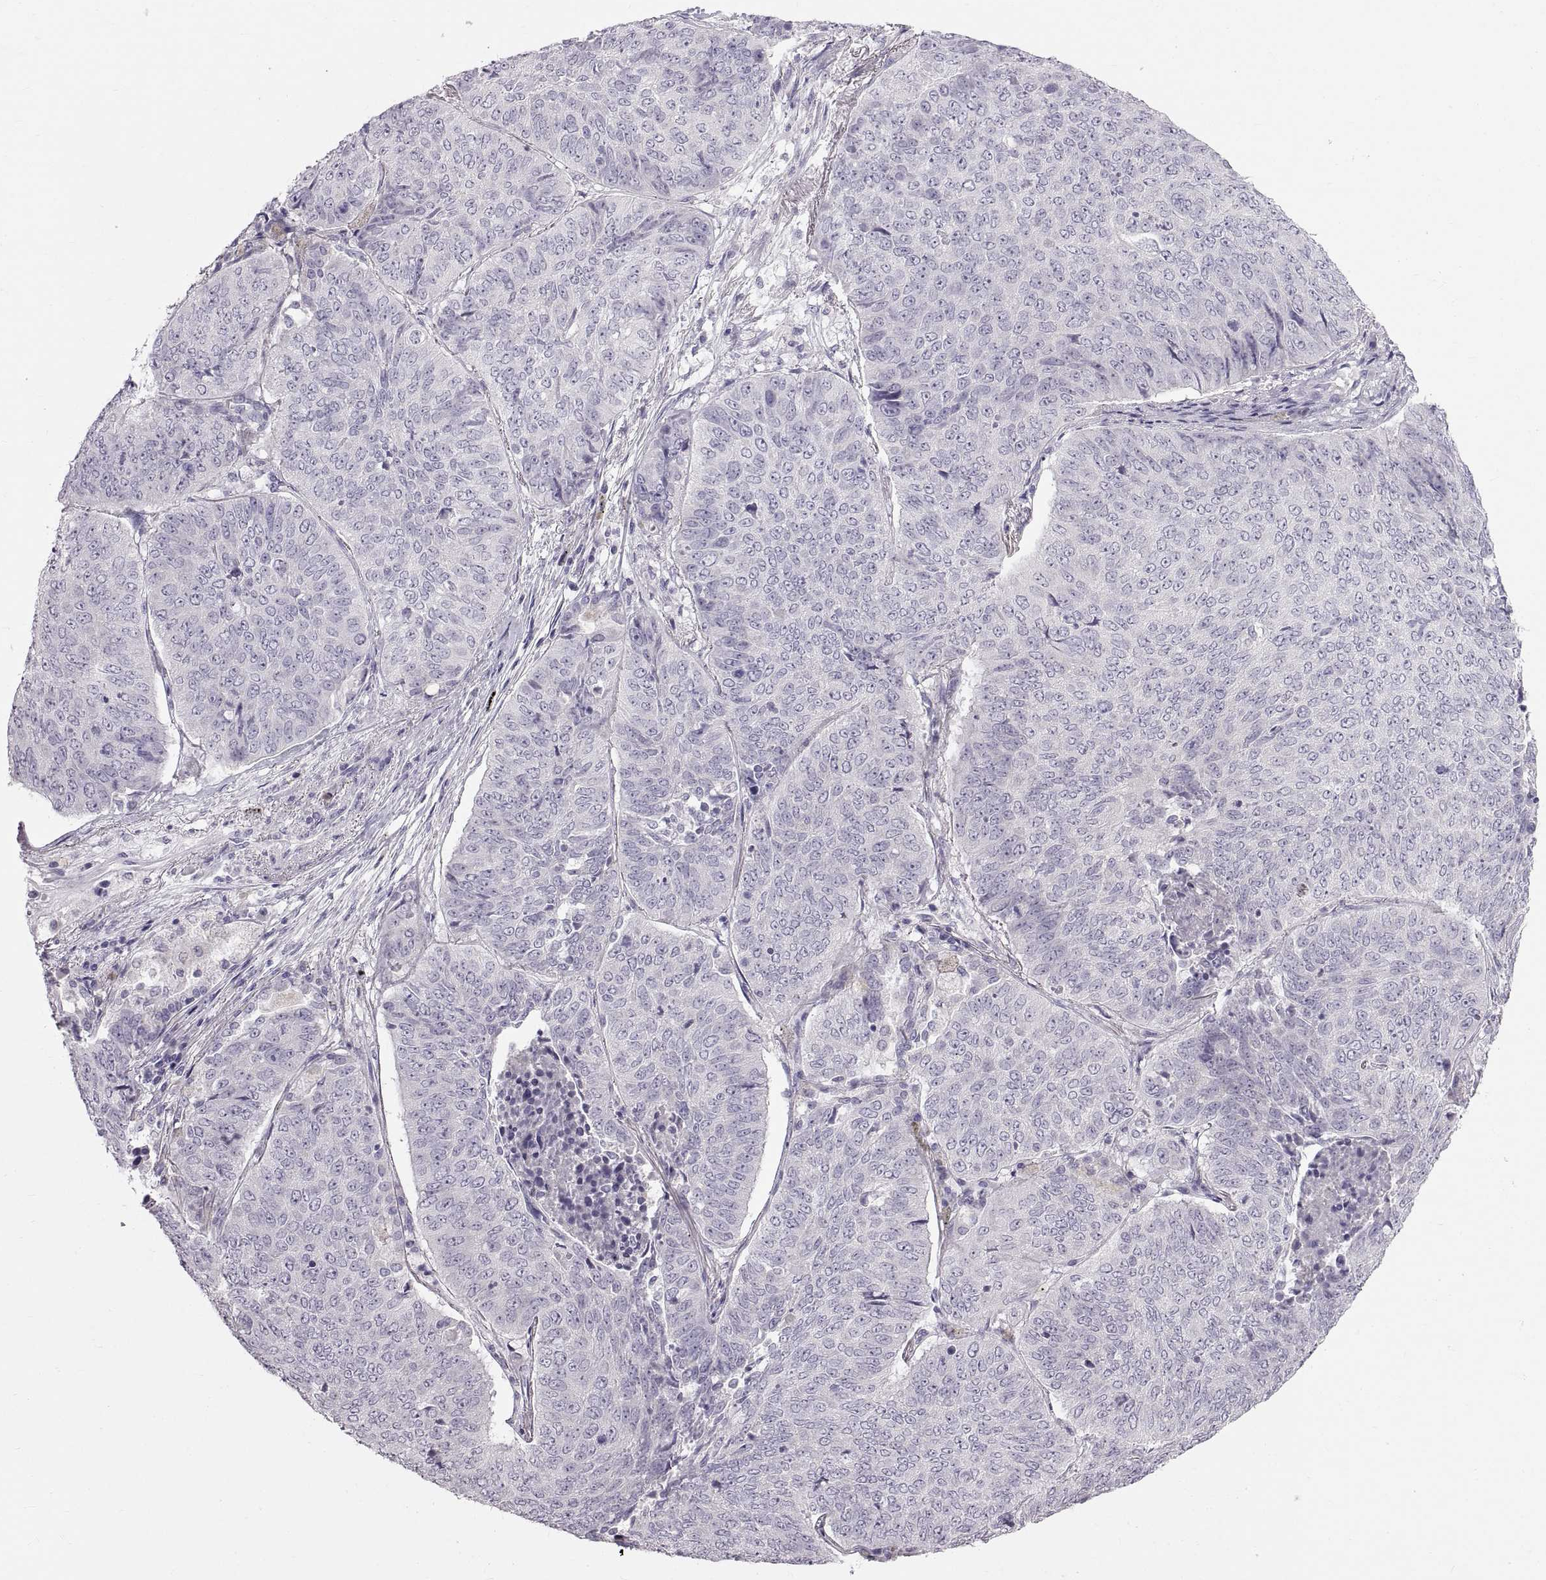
{"staining": {"intensity": "negative", "quantity": "none", "location": "none"}, "tissue": "lung cancer", "cell_type": "Tumor cells", "image_type": "cancer", "snomed": [{"axis": "morphology", "description": "Normal tissue, NOS"}, {"axis": "morphology", "description": "Squamous cell carcinoma, NOS"}, {"axis": "topography", "description": "Bronchus"}, {"axis": "topography", "description": "Lung"}], "caption": "DAB (3,3'-diaminobenzidine) immunohistochemical staining of human lung cancer (squamous cell carcinoma) demonstrates no significant positivity in tumor cells.", "gene": "WBP2NL", "patient": {"sex": "male", "age": 64}}